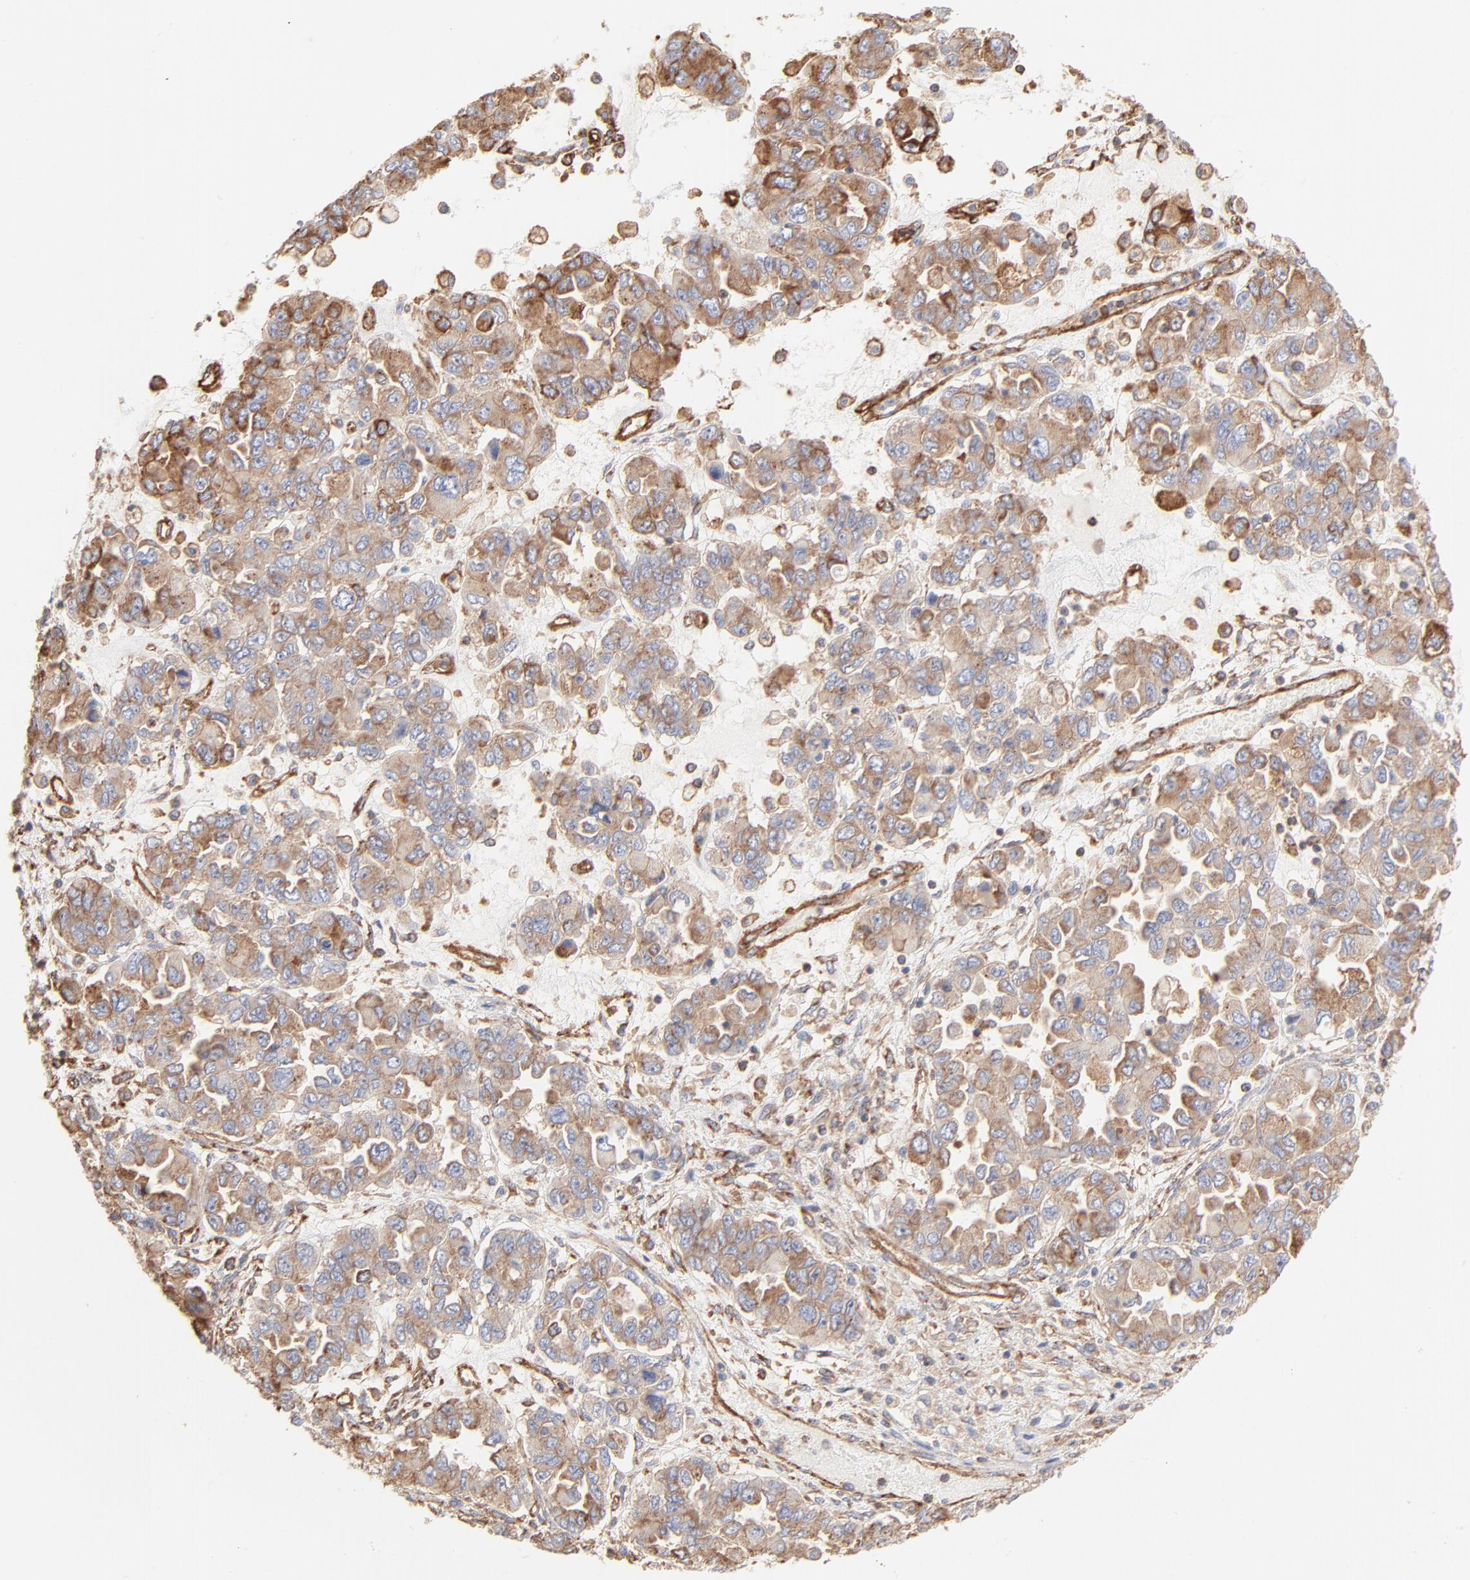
{"staining": {"intensity": "moderate", "quantity": ">75%", "location": "cytoplasmic/membranous"}, "tissue": "ovarian cancer", "cell_type": "Tumor cells", "image_type": "cancer", "snomed": [{"axis": "morphology", "description": "Cystadenocarcinoma, serous, NOS"}, {"axis": "topography", "description": "Ovary"}], "caption": "Immunohistochemistry (IHC) image of human ovarian serous cystadenocarcinoma stained for a protein (brown), which demonstrates medium levels of moderate cytoplasmic/membranous expression in about >75% of tumor cells.", "gene": "CLTB", "patient": {"sex": "female", "age": 84}}